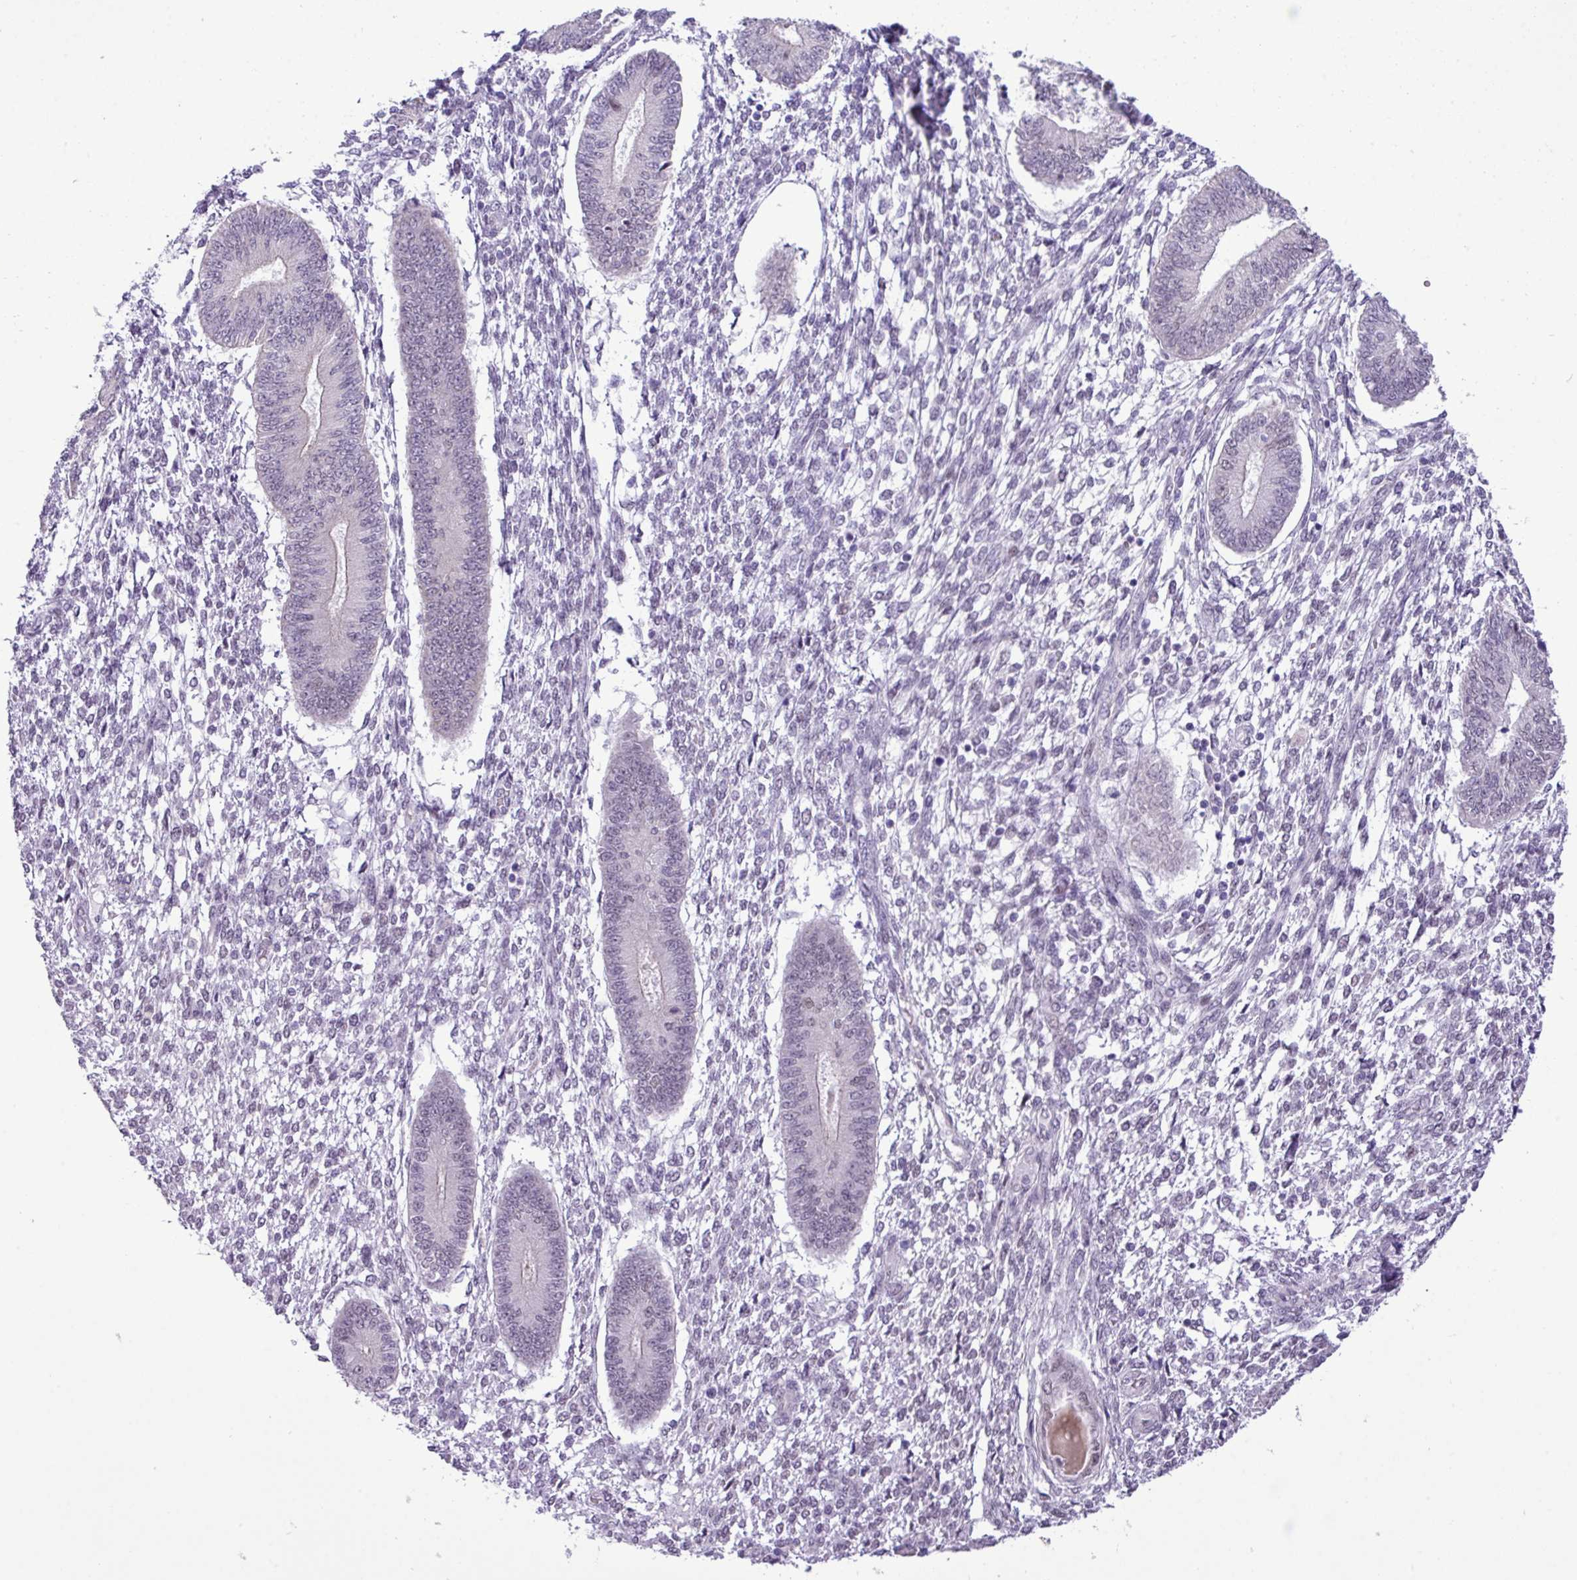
{"staining": {"intensity": "negative", "quantity": "none", "location": "none"}, "tissue": "endometrium", "cell_type": "Cells in endometrial stroma", "image_type": "normal", "snomed": [{"axis": "morphology", "description": "Normal tissue, NOS"}, {"axis": "topography", "description": "Endometrium"}], "caption": "This is an immunohistochemistry (IHC) image of benign human endometrium. There is no staining in cells in endometrial stroma.", "gene": "YLPM1", "patient": {"sex": "female", "age": 49}}